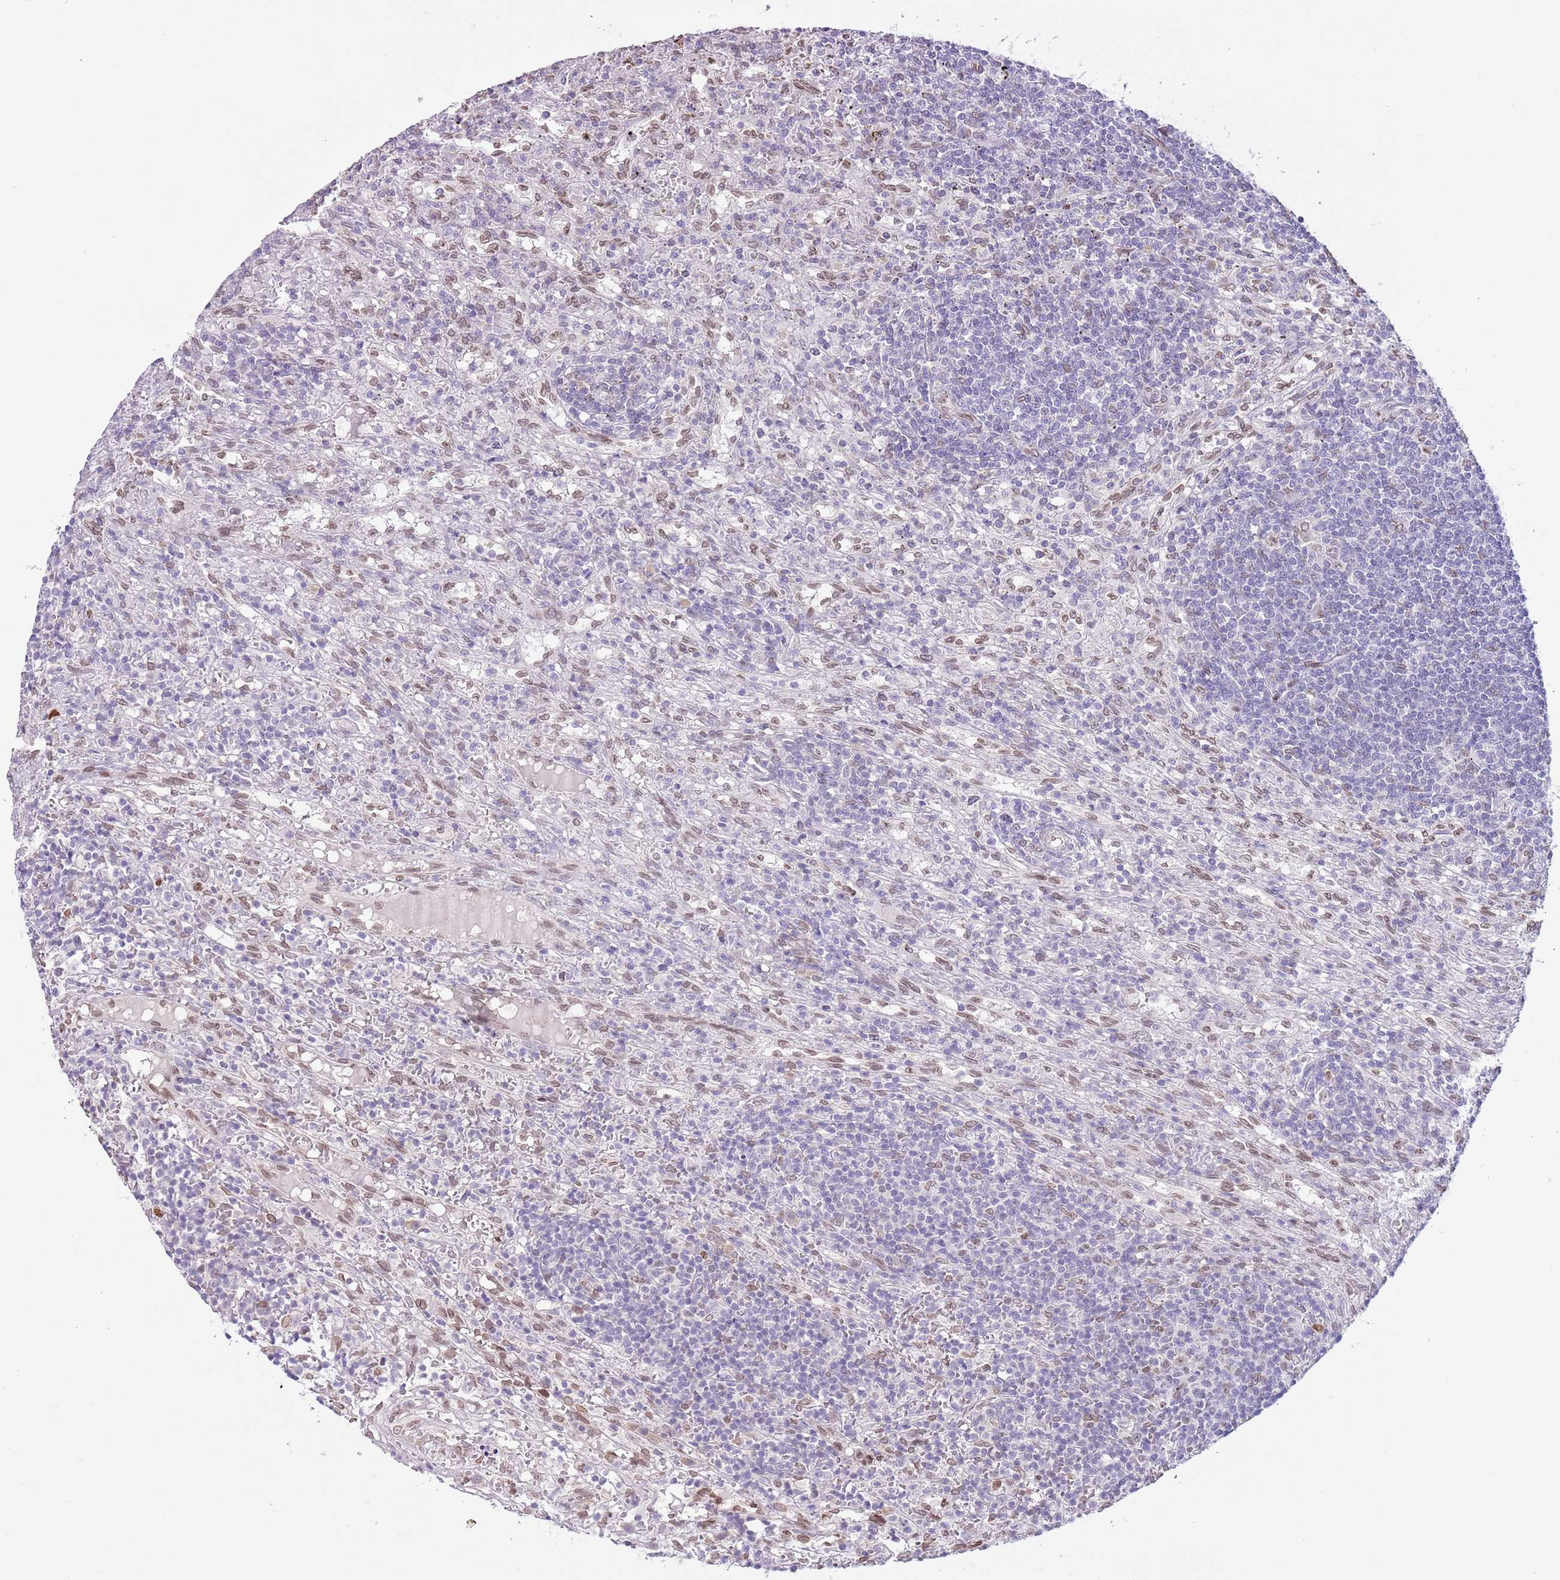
{"staining": {"intensity": "negative", "quantity": "none", "location": "none"}, "tissue": "lymphoma", "cell_type": "Tumor cells", "image_type": "cancer", "snomed": [{"axis": "morphology", "description": "Malignant lymphoma, non-Hodgkin's type, Low grade"}, {"axis": "topography", "description": "Spleen"}], "caption": "Immunohistochemistry image of neoplastic tissue: human low-grade malignant lymphoma, non-Hodgkin's type stained with DAB shows no significant protein staining in tumor cells.", "gene": "ZGLP1", "patient": {"sex": "male", "age": 76}}